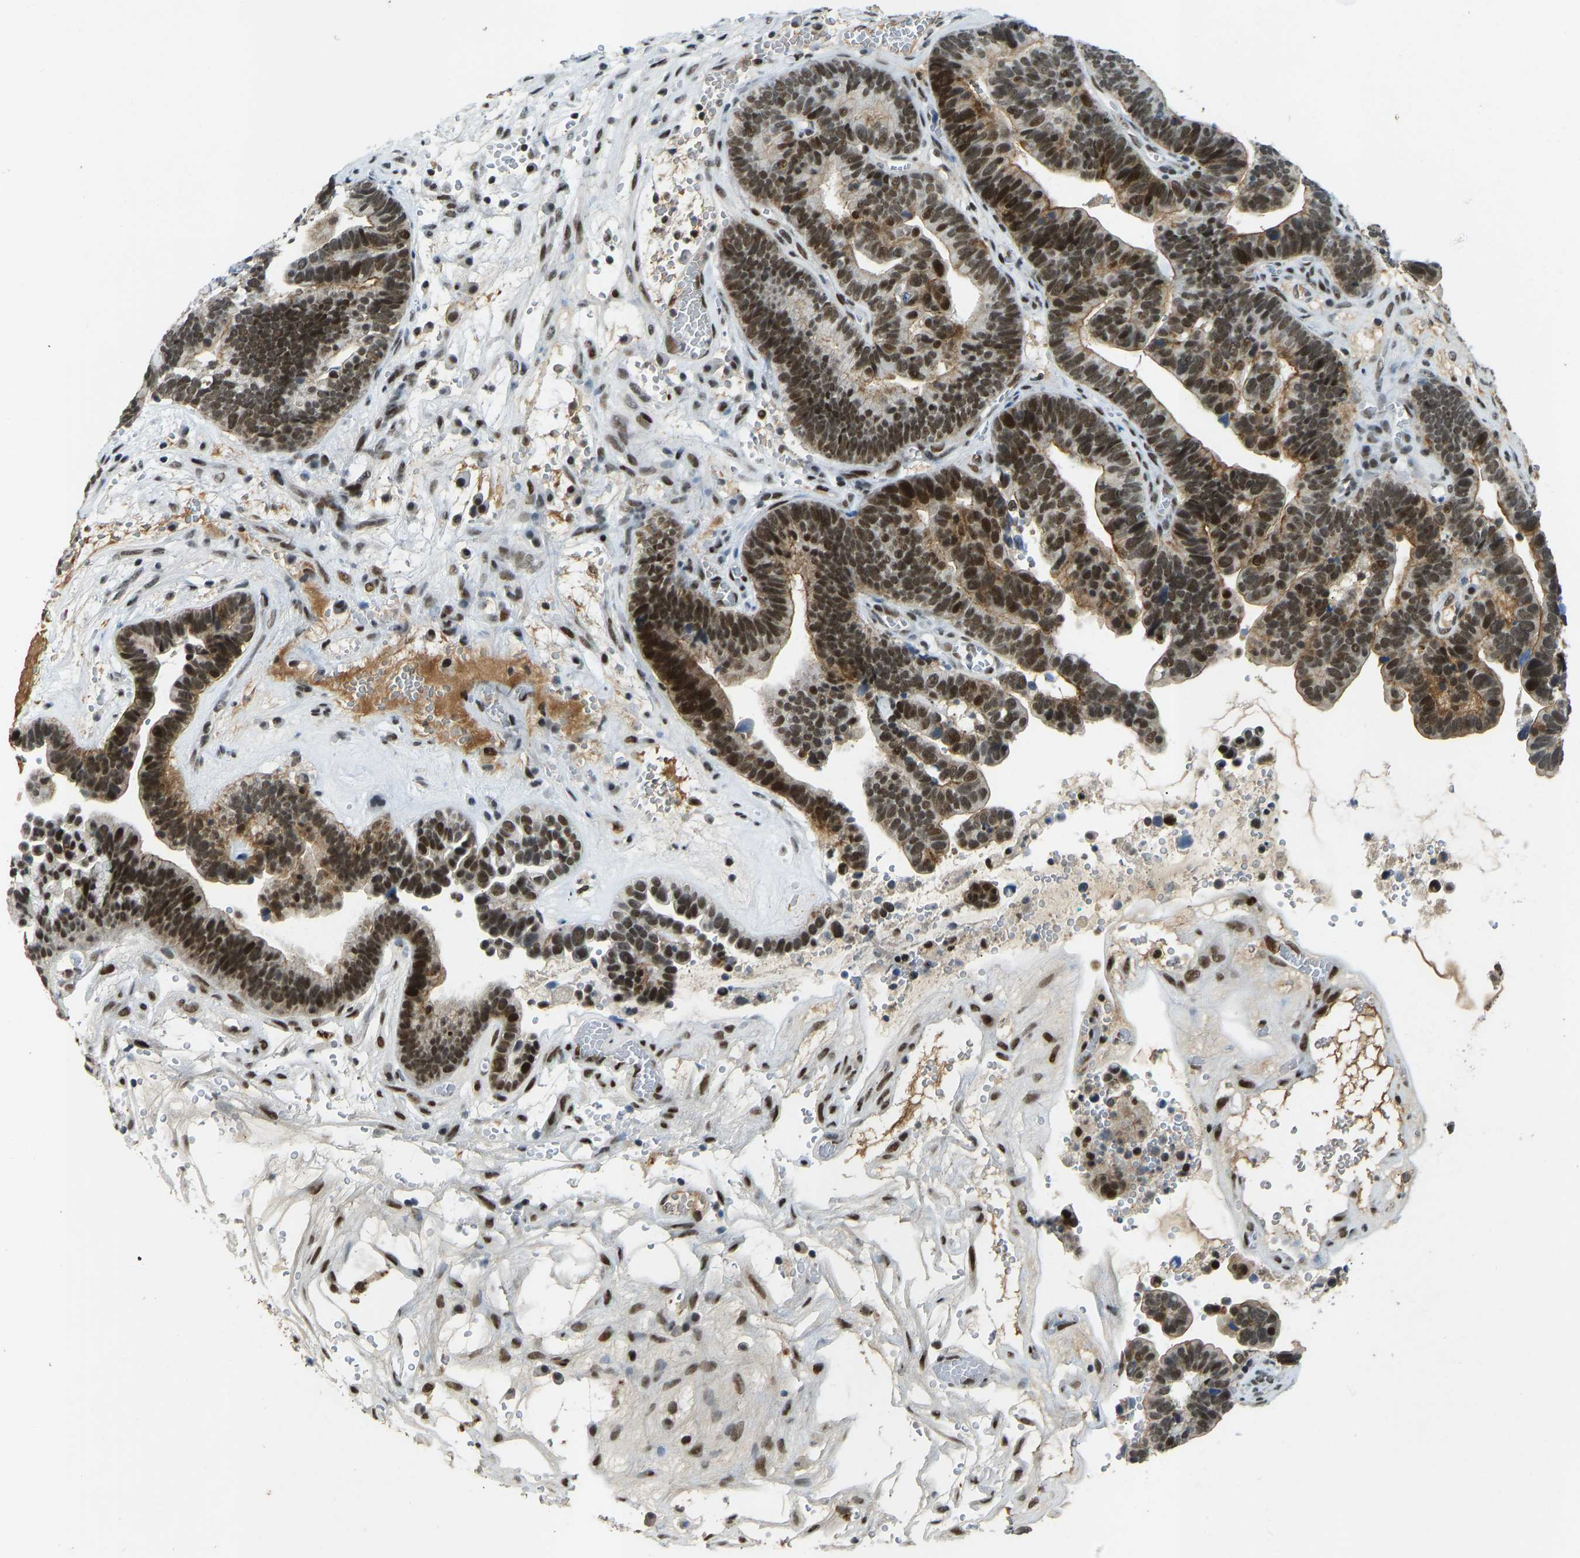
{"staining": {"intensity": "strong", "quantity": ">75%", "location": "cytoplasmic/membranous,nuclear"}, "tissue": "ovarian cancer", "cell_type": "Tumor cells", "image_type": "cancer", "snomed": [{"axis": "morphology", "description": "Cystadenocarcinoma, serous, NOS"}, {"axis": "topography", "description": "Ovary"}], "caption": "Immunohistochemical staining of ovarian cancer (serous cystadenocarcinoma) shows strong cytoplasmic/membranous and nuclear protein positivity in approximately >75% of tumor cells.", "gene": "FOXK1", "patient": {"sex": "female", "age": 56}}